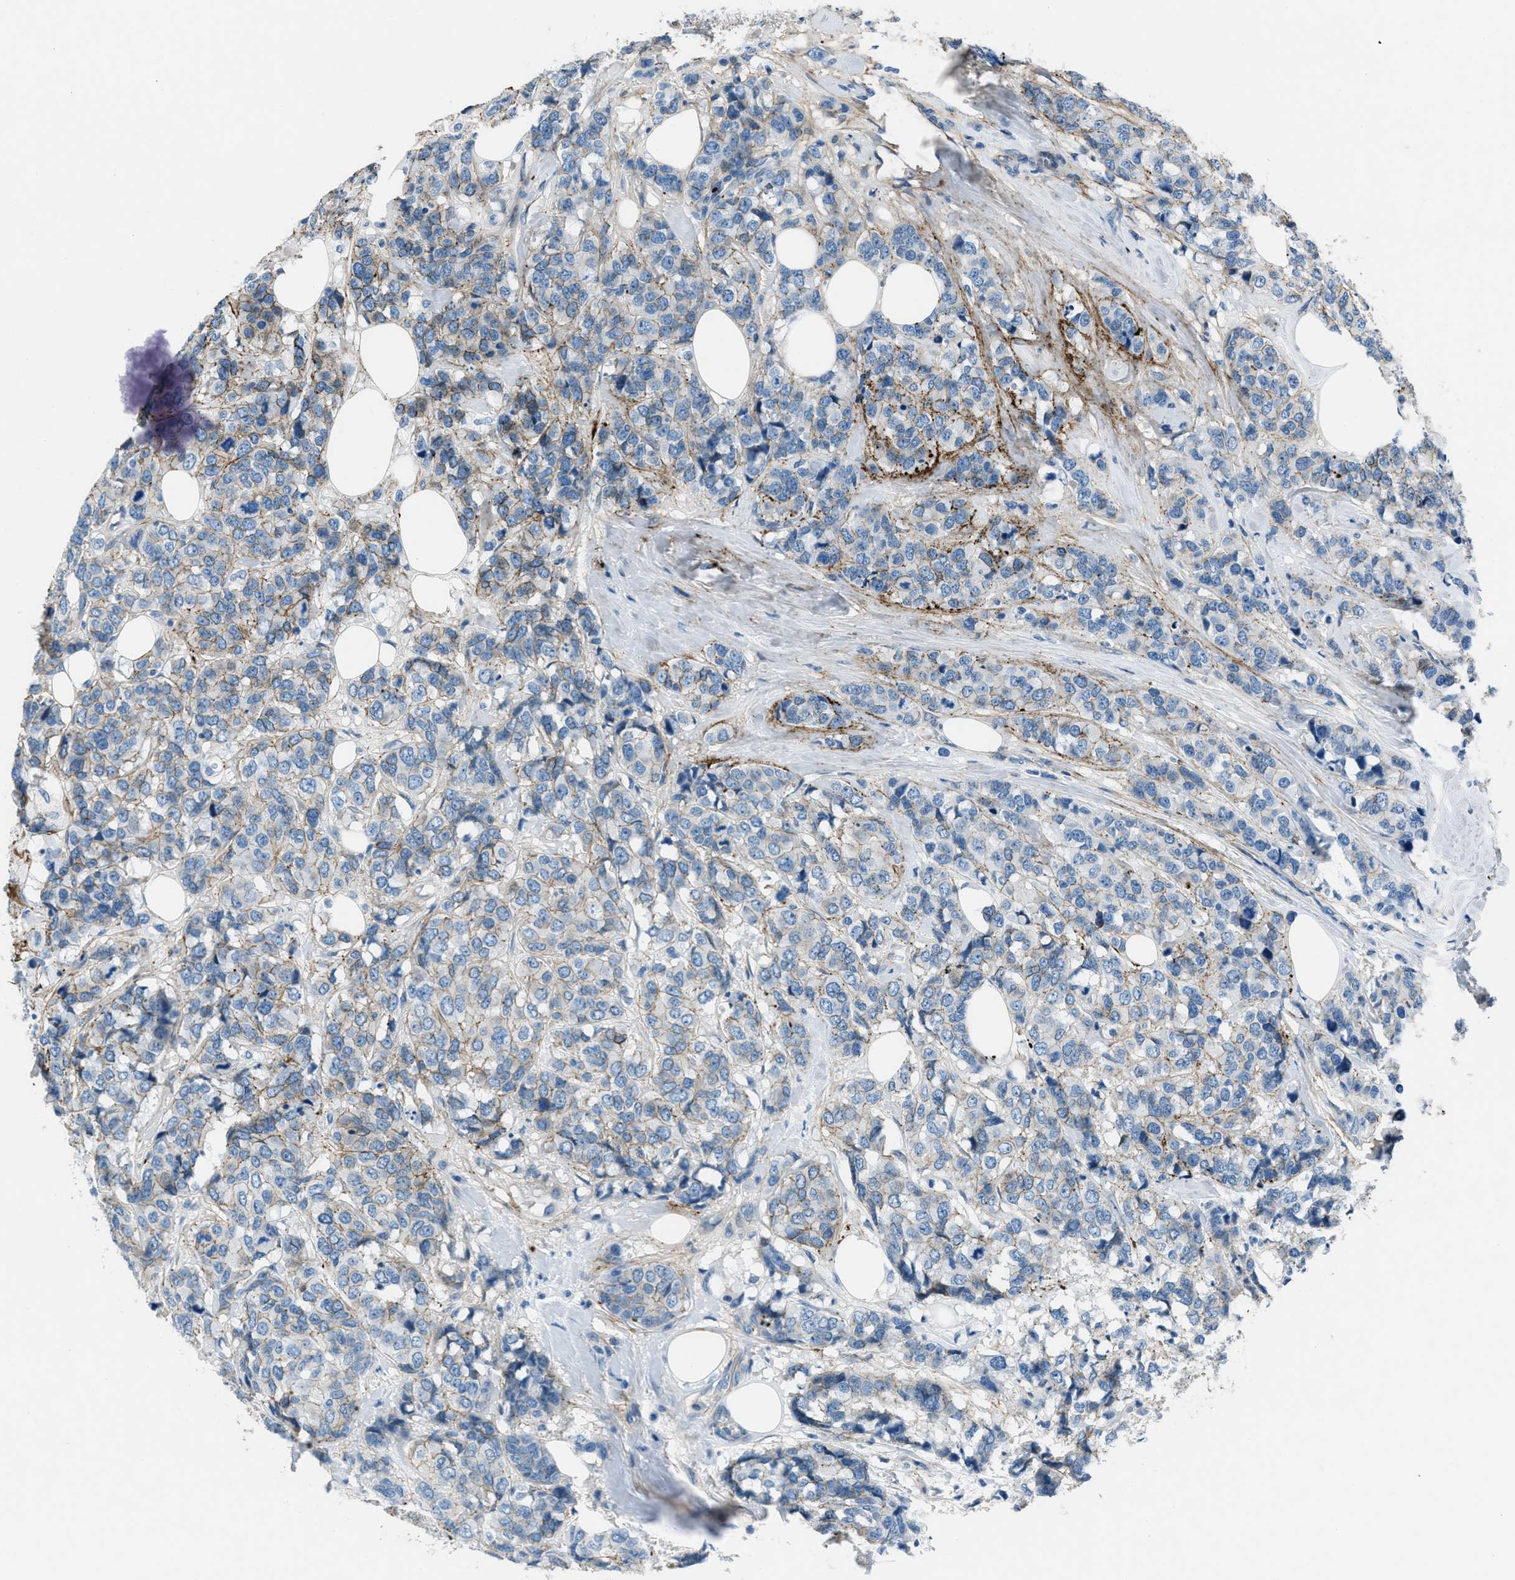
{"staining": {"intensity": "weak", "quantity": "<25%", "location": "cytoplasmic/membranous"}, "tissue": "breast cancer", "cell_type": "Tumor cells", "image_type": "cancer", "snomed": [{"axis": "morphology", "description": "Lobular carcinoma"}, {"axis": "topography", "description": "Breast"}], "caption": "A micrograph of human breast cancer (lobular carcinoma) is negative for staining in tumor cells.", "gene": "FBN1", "patient": {"sex": "female", "age": 59}}